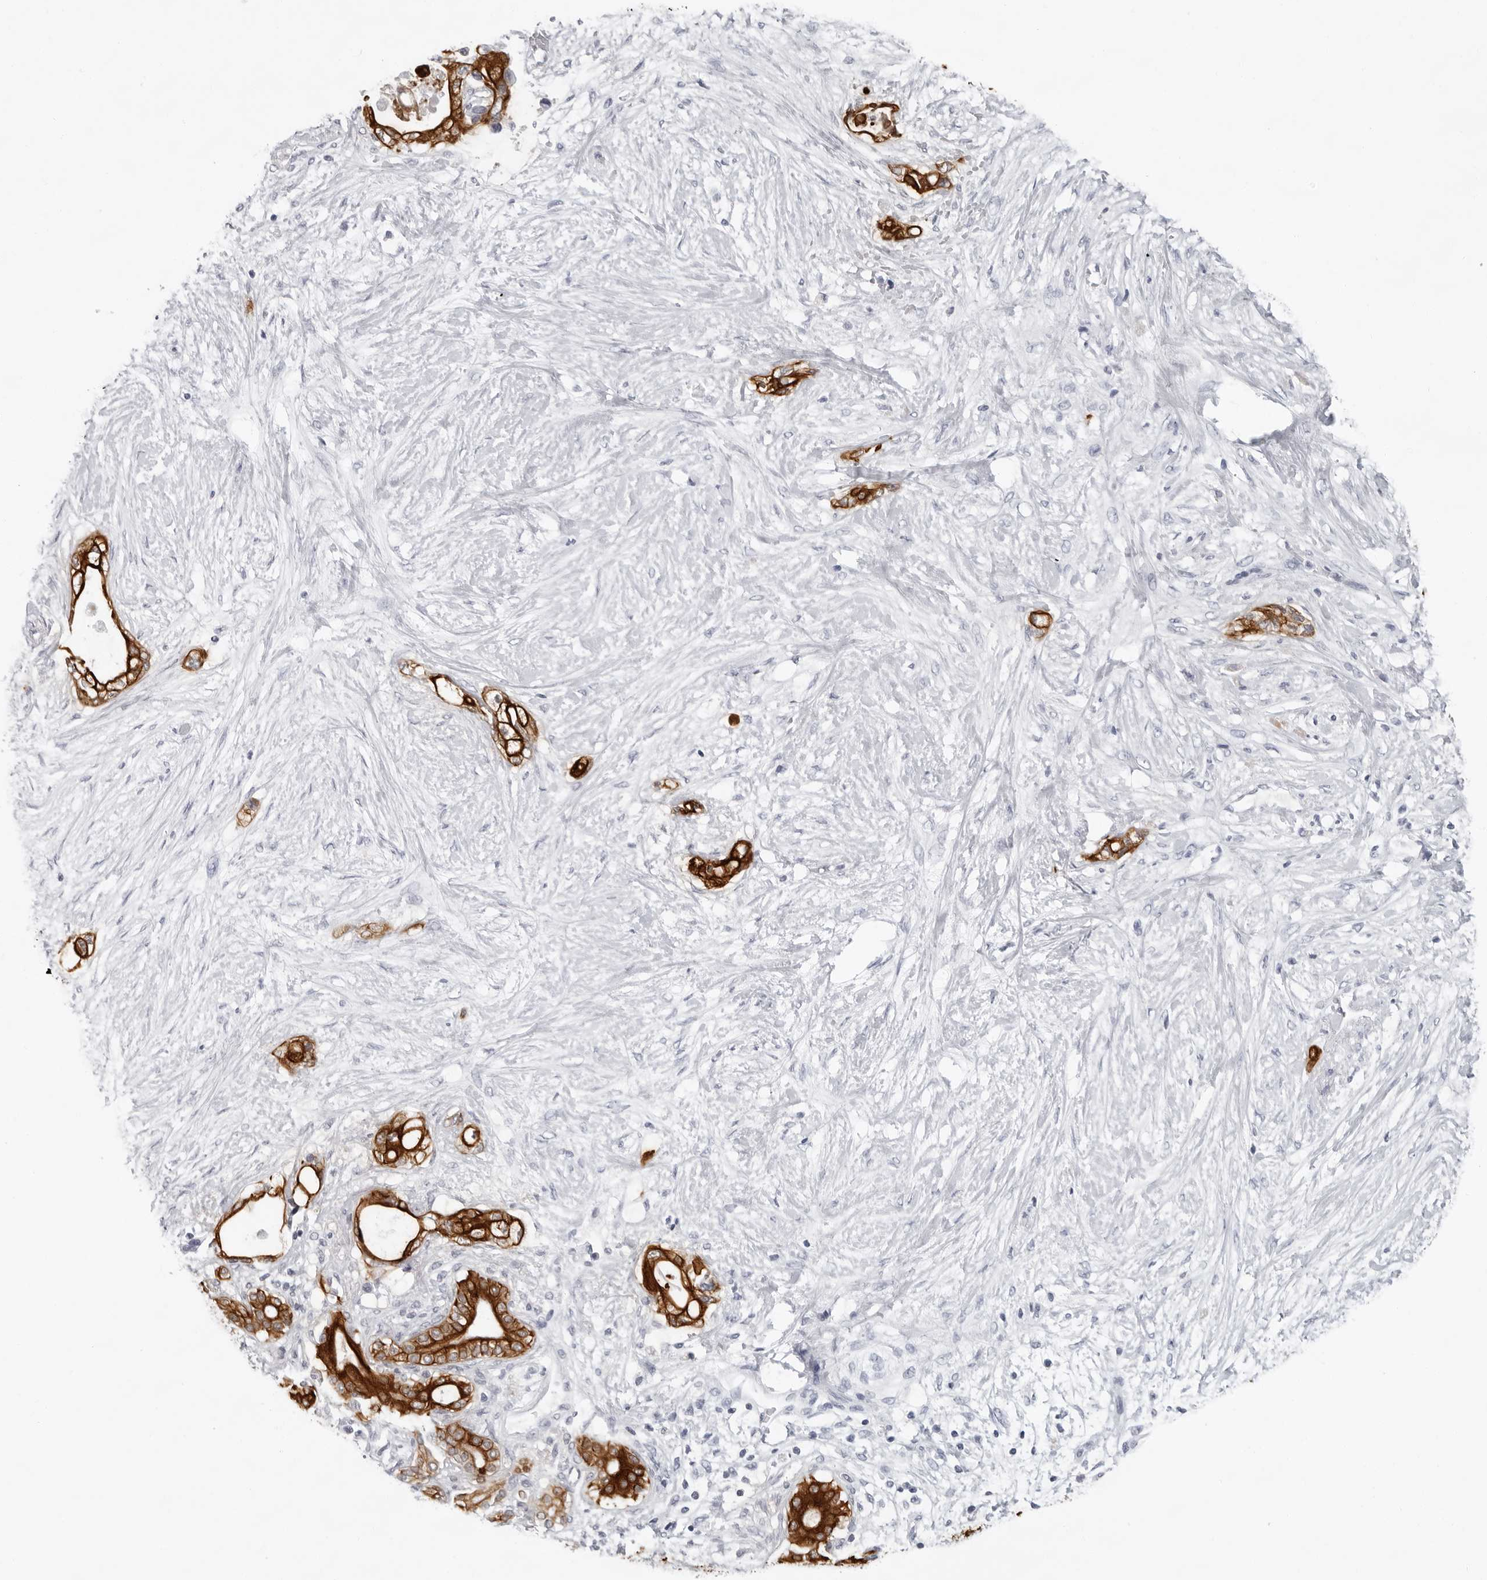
{"staining": {"intensity": "strong", "quantity": ">75%", "location": "cytoplasmic/membranous"}, "tissue": "pancreatic cancer", "cell_type": "Tumor cells", "image_type": "cancer", "snomed": [{"axis": "morphology", "description": "Adenocarcinoma, NOS"}, {"axis": "topography", "description": "Pancreas"}], "caption": "A brown stain highlights strong cytoplasmic/membranous positivity of a protein in pancreatic cancer (adenocarcinoma) tumor cells. Using DAB (3,3'-diaminobenzidine) (brown) and hematoxylin (blue) stains, captured at high magnification using brightfield microscopy.", "gene": "CCDC28B", "patient": {"sex": "male", "age": 53}}